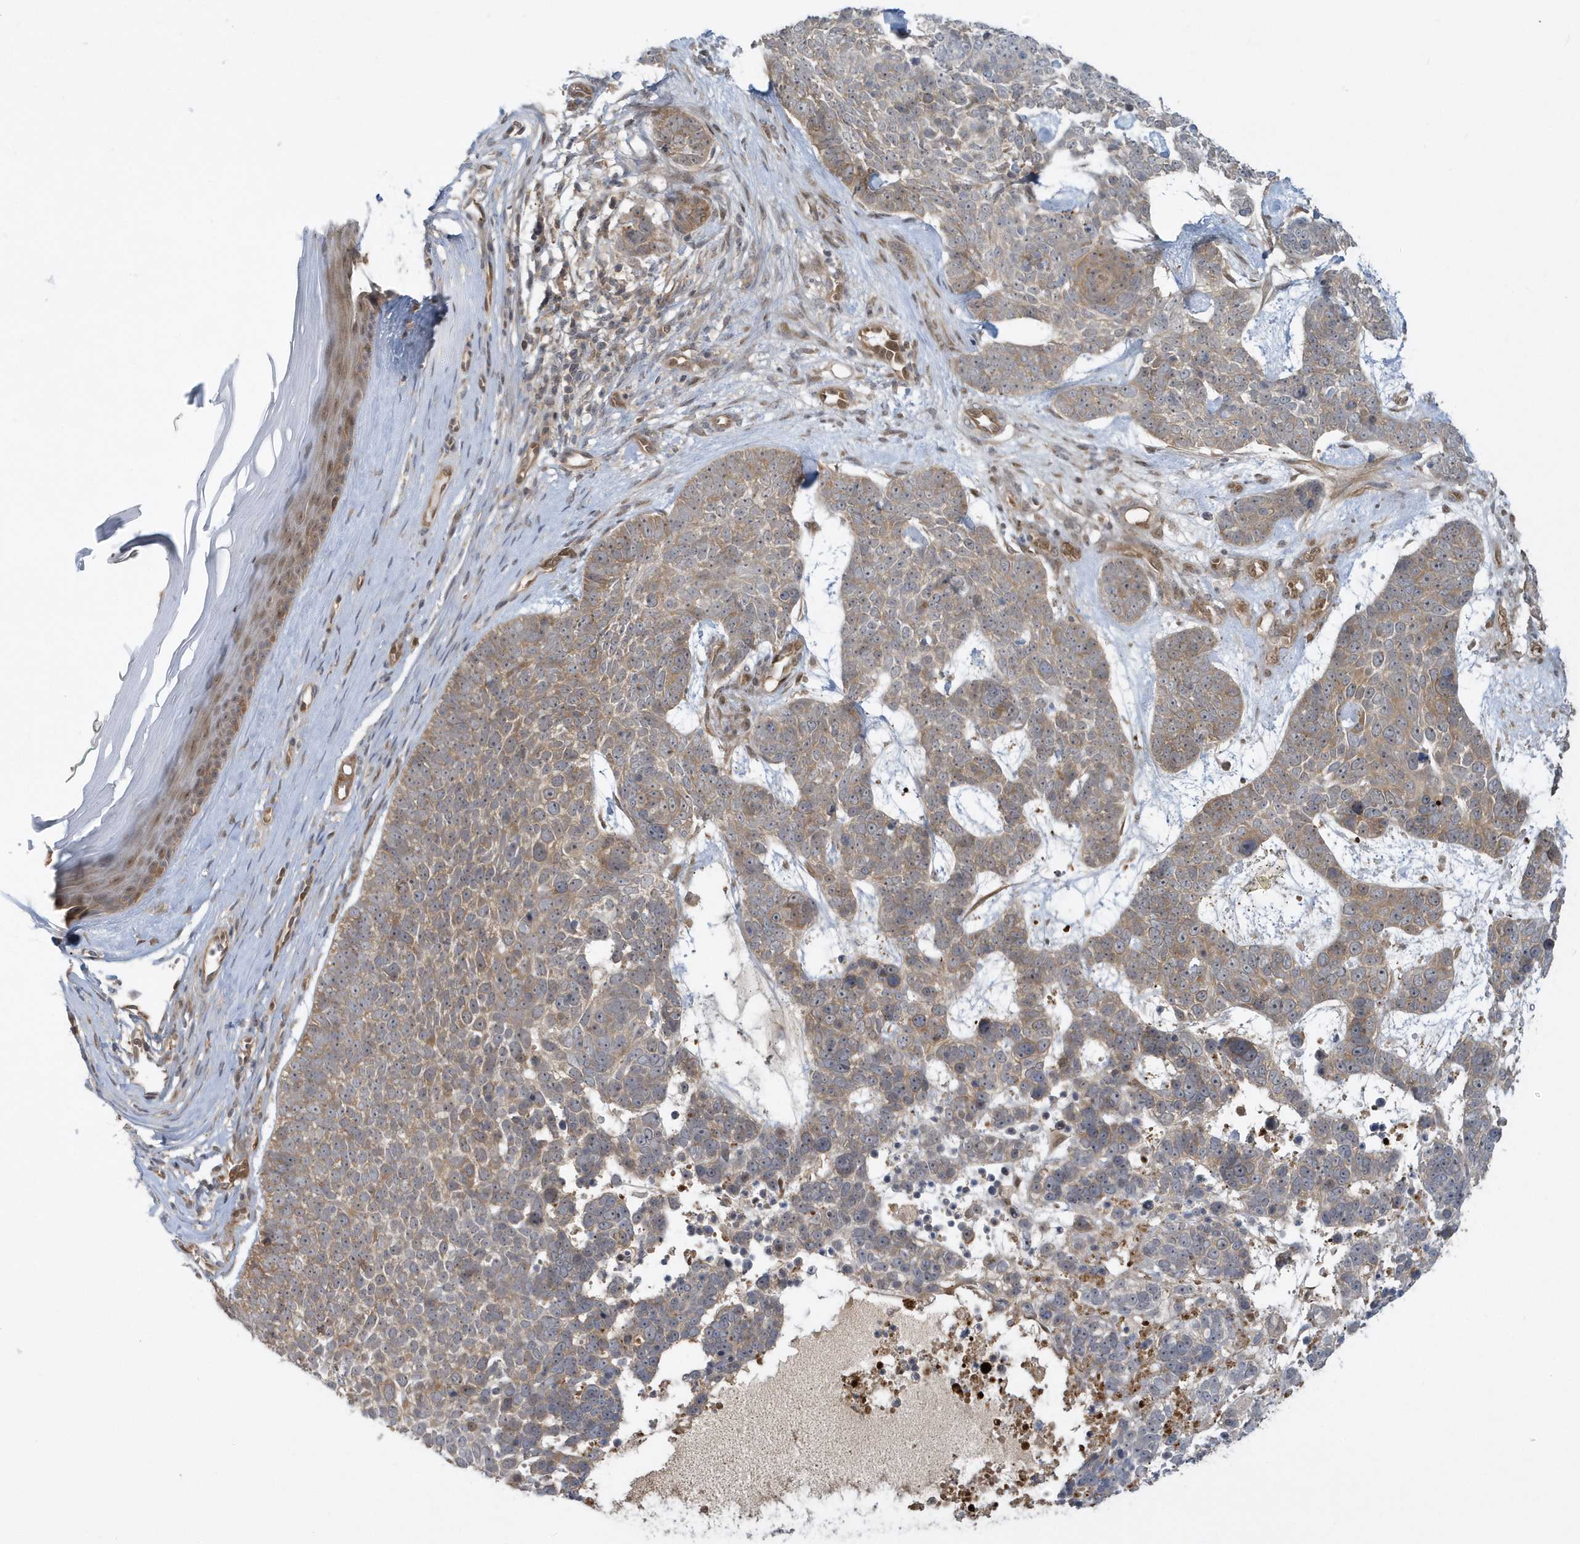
{"staining": {"intensity": "weak", "quantity": ">75%", "location": "cytoplasmic/membranous"}, "tissue": "skin cancer", "cell_type": "Tumor cells", "image_type": "cancer", "snomed": [{"axis": "morphology", "description": "Basal cell carcinoma"}, {"axis": "topography", "description": "Skin"}], "caption": "Immunohistochemistry micrograph of skin cancer (basal cell carcinoma) stained for a protein (brown), which exhibits low levels of weak cytoplasmic/membranous staining in about >75% of tumor cells.", "gene": "ATG4A", "patient": {"sex": "female", "age": 81}}